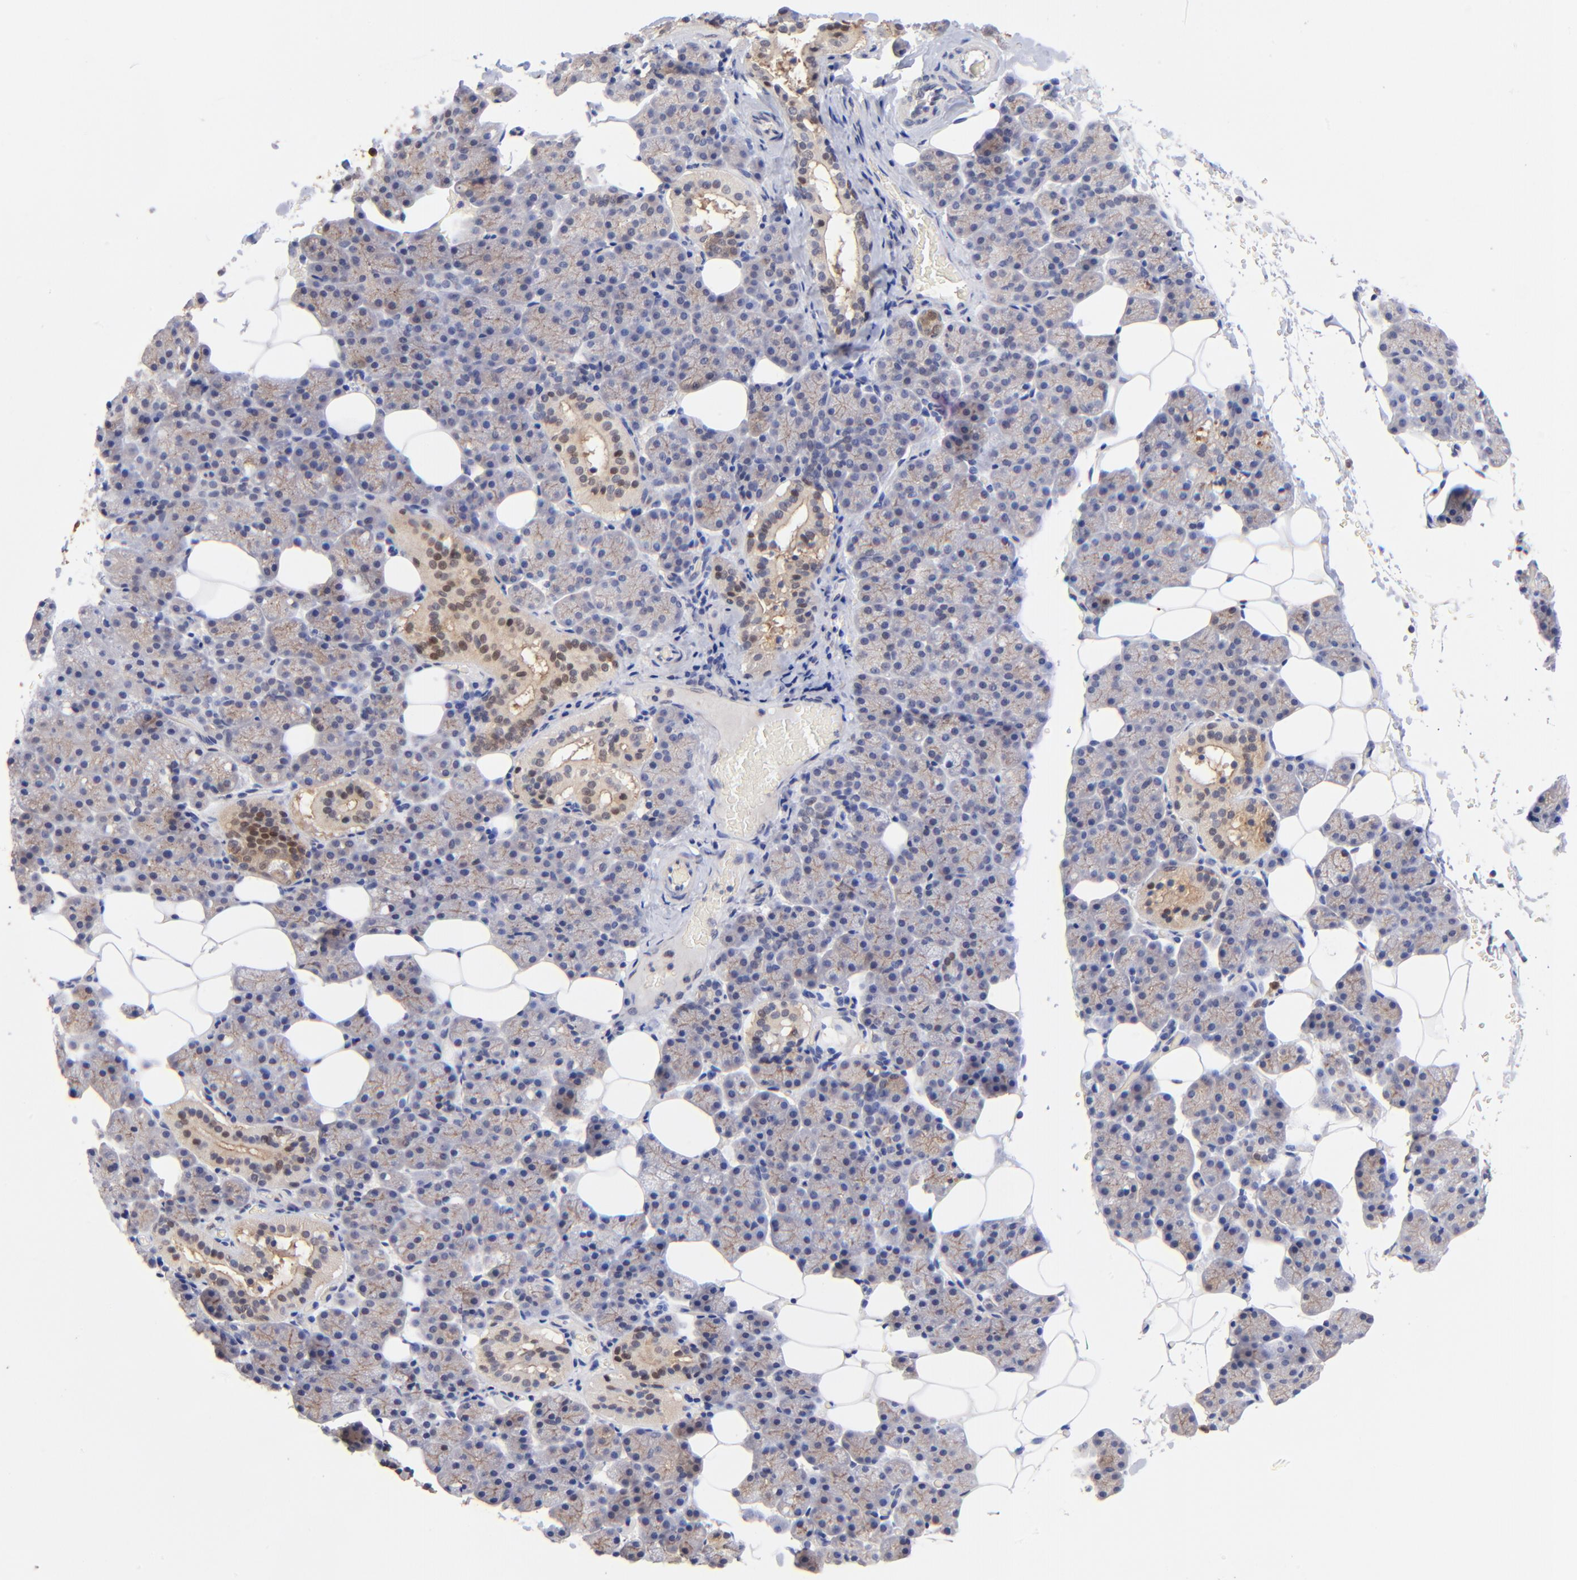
{"staining": {"intensity": "moderate", "quantity": "25%-75%", "location": "cytoplasmic/membranous,nuclear"}, "tissue": "salivary gland", "cell_type": "Glandular cells", "image_type": "normal", "snomed": [{"axis": "morphology", "description": "Normal tissue, NOS"}, {"axis": "topography", "description": "Lymph node"}, {"axis": "topography", "description": "Salivary gland"}], "caption": "Normal salivary gland displays moderate cytoplasmic/membranous,nuclear positivity in approximately 25%-75% of glandular cells, visualized by immunohistochemistry. (Brightfield microscopy of DAB IHC at high magnification).", "gene": "DCTPP1", "patient": {"sex": "male", "age": 8}}